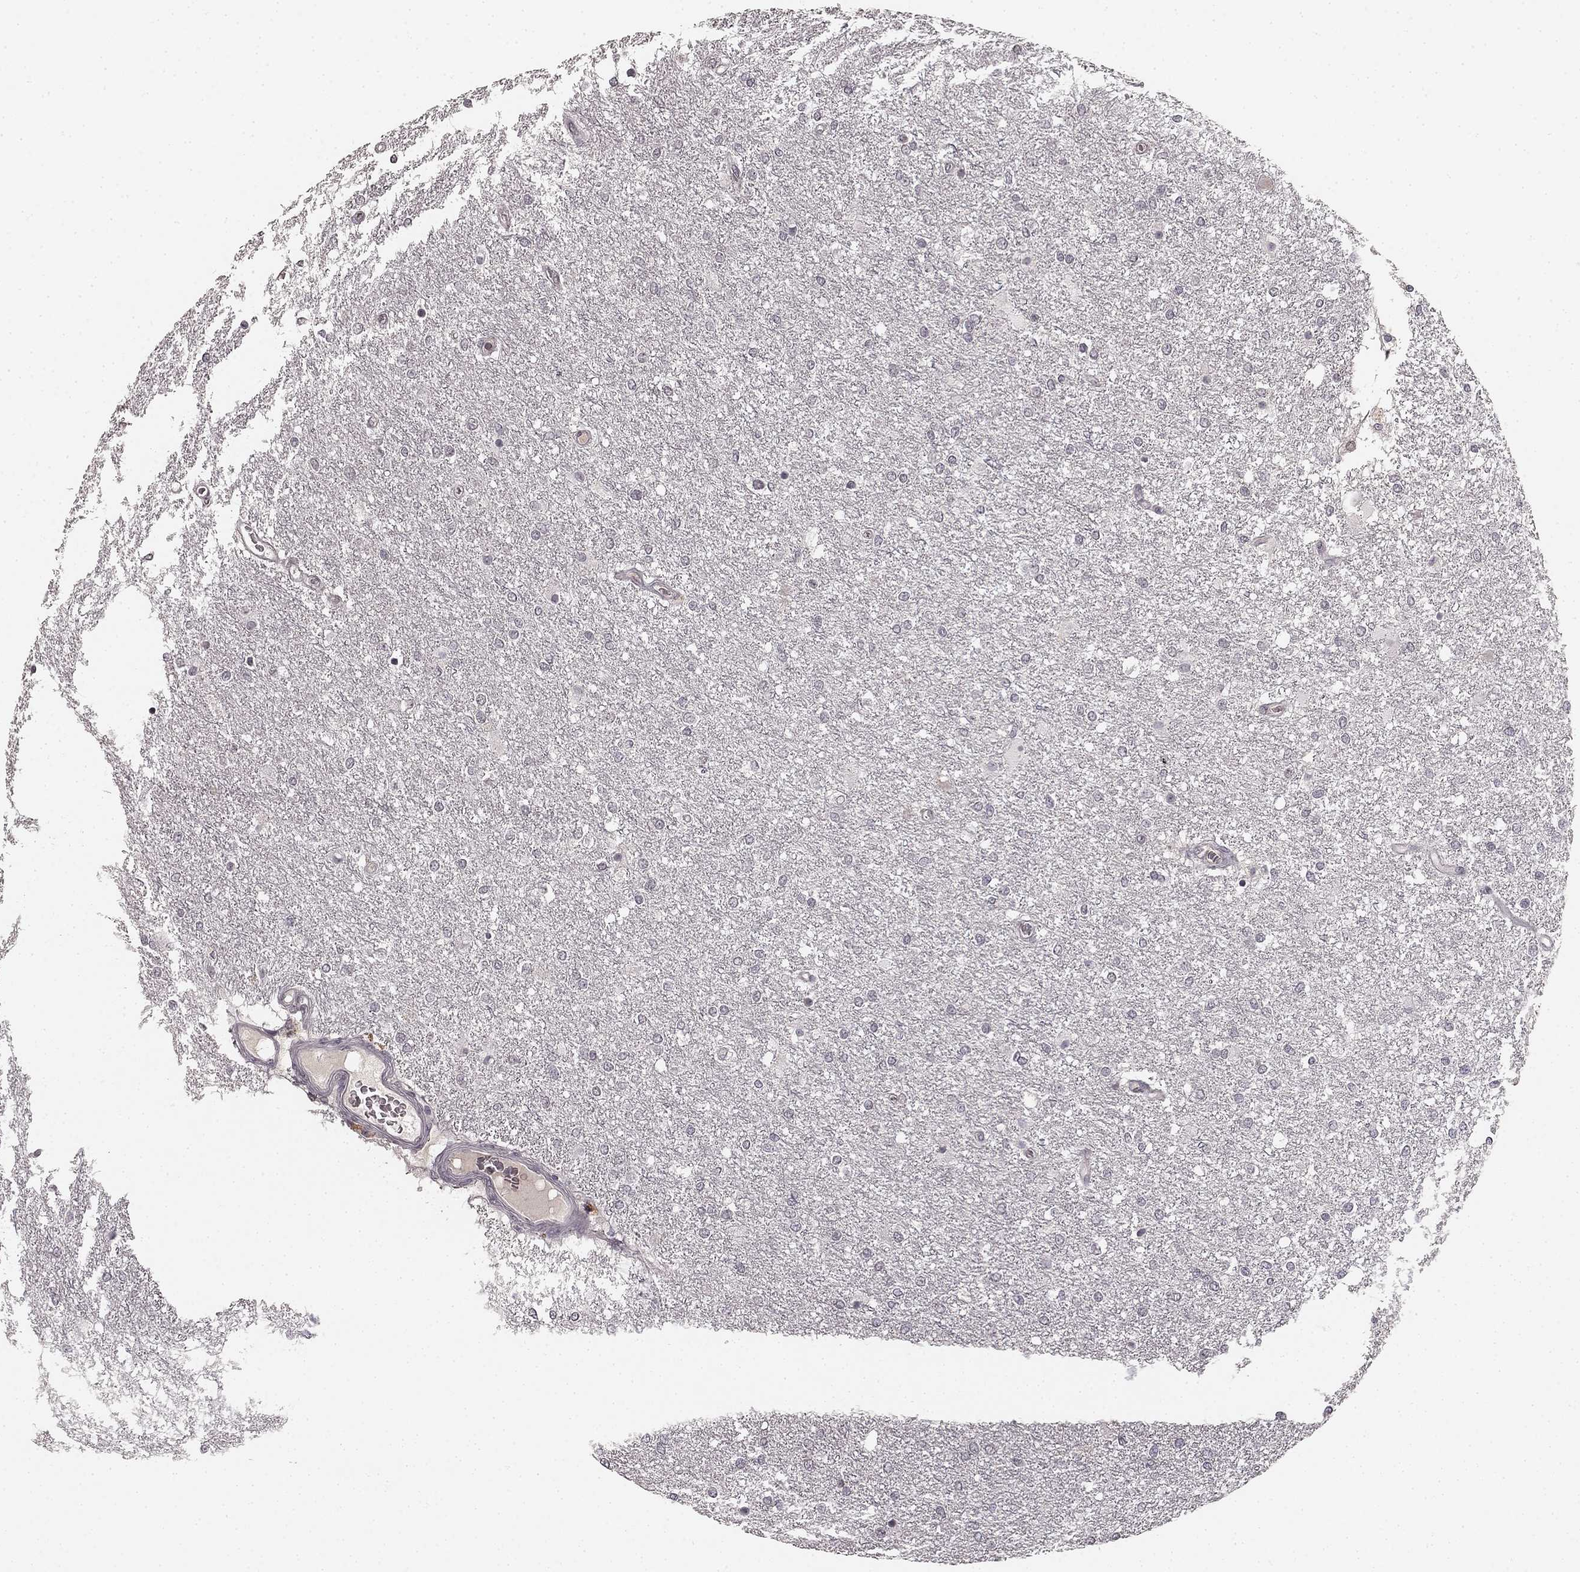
{"staining": {"intensity": "negative", "quantity": "none", "location": "none"}, "tissue": "glioma", "cell_type": "Tumor cells", "image_type": "cancer", "snomed": [{"axis": "morphology", "description": "Glioma, malignant, High grade"}, {"axis": "topography", "description": "Brain"}], "caption": "The image exhibits no significant positivity in tumor cells of glioma. (DAB immunohistochemistry (IHC) visualized using brightfield microscopy, high magnification).", "gene": "HCN4", "patient": {"sex": "female", "age": 61}}